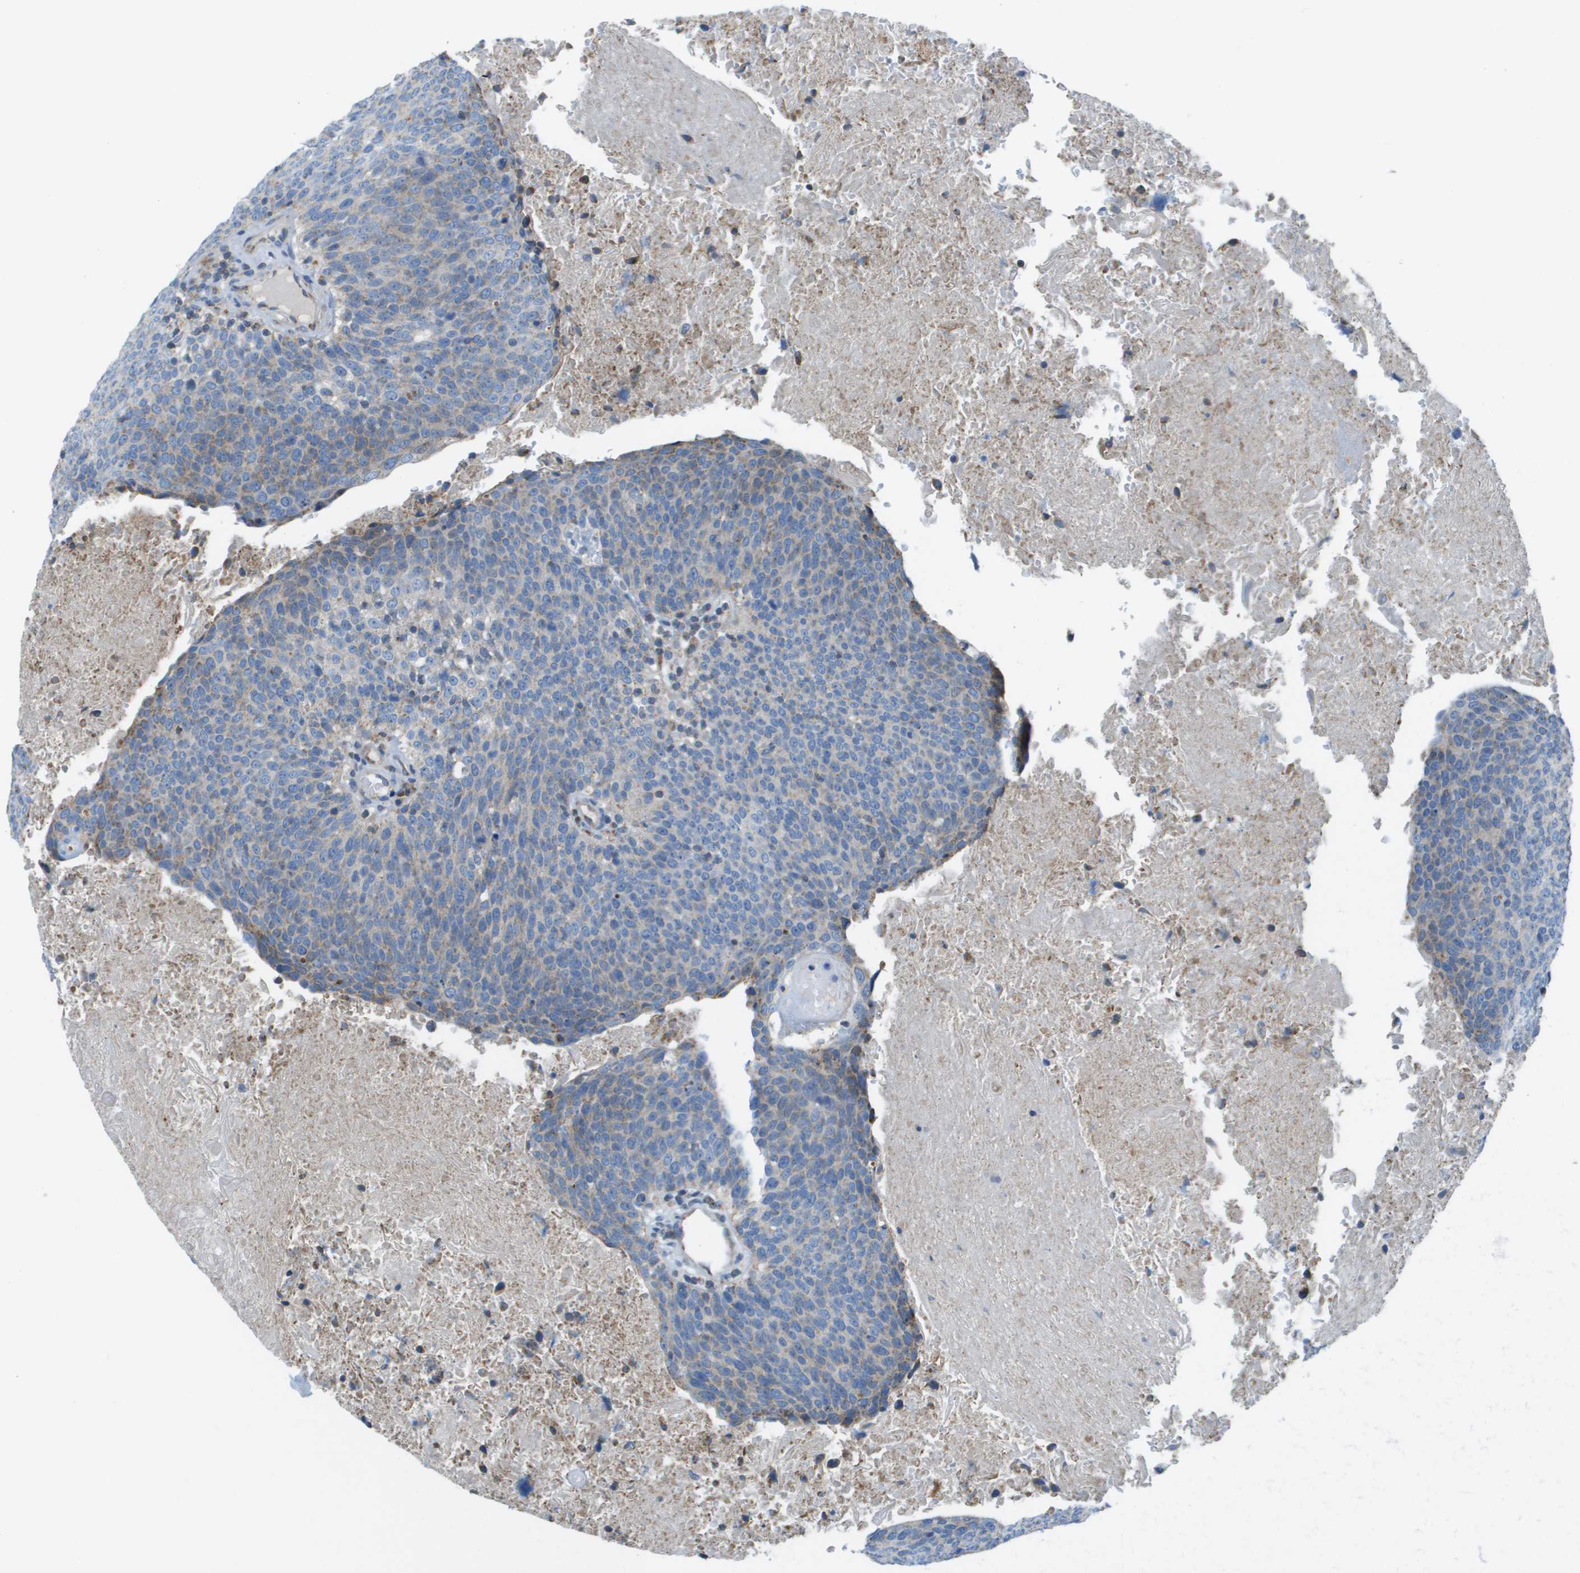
{"staining": {"intensity": "weak", "quantity": "<25%", "location": "cytoplasmic/membranous"}, "tissue": "head and neck cancer", "cell_type": "Tumor cells", "image_type": "cancer", "snomed": [{"axis": "morphology", "description": "Squamous cell carcinoma, NOS"}, {"axis": "morphology", "description": "Squamous cell carcinoma, metastatic, NOS"}, {"axis": "topography", "description": "Lymph node"}, {"axis": "topography", "description": "Head-Neck"}], "caption": "Immunohistochemistry image of neoplastic tissue: head and neck cancer stained with DAB exhibits no significant protein positivity in tumor cells. (Brightfield microscopy of DAB (3,3'-diaminobenzidine) immunohistochemistry (IHC) at high magnification).", "gene": "GALNT6", "patient": {"sex": "male", "age": 62}}